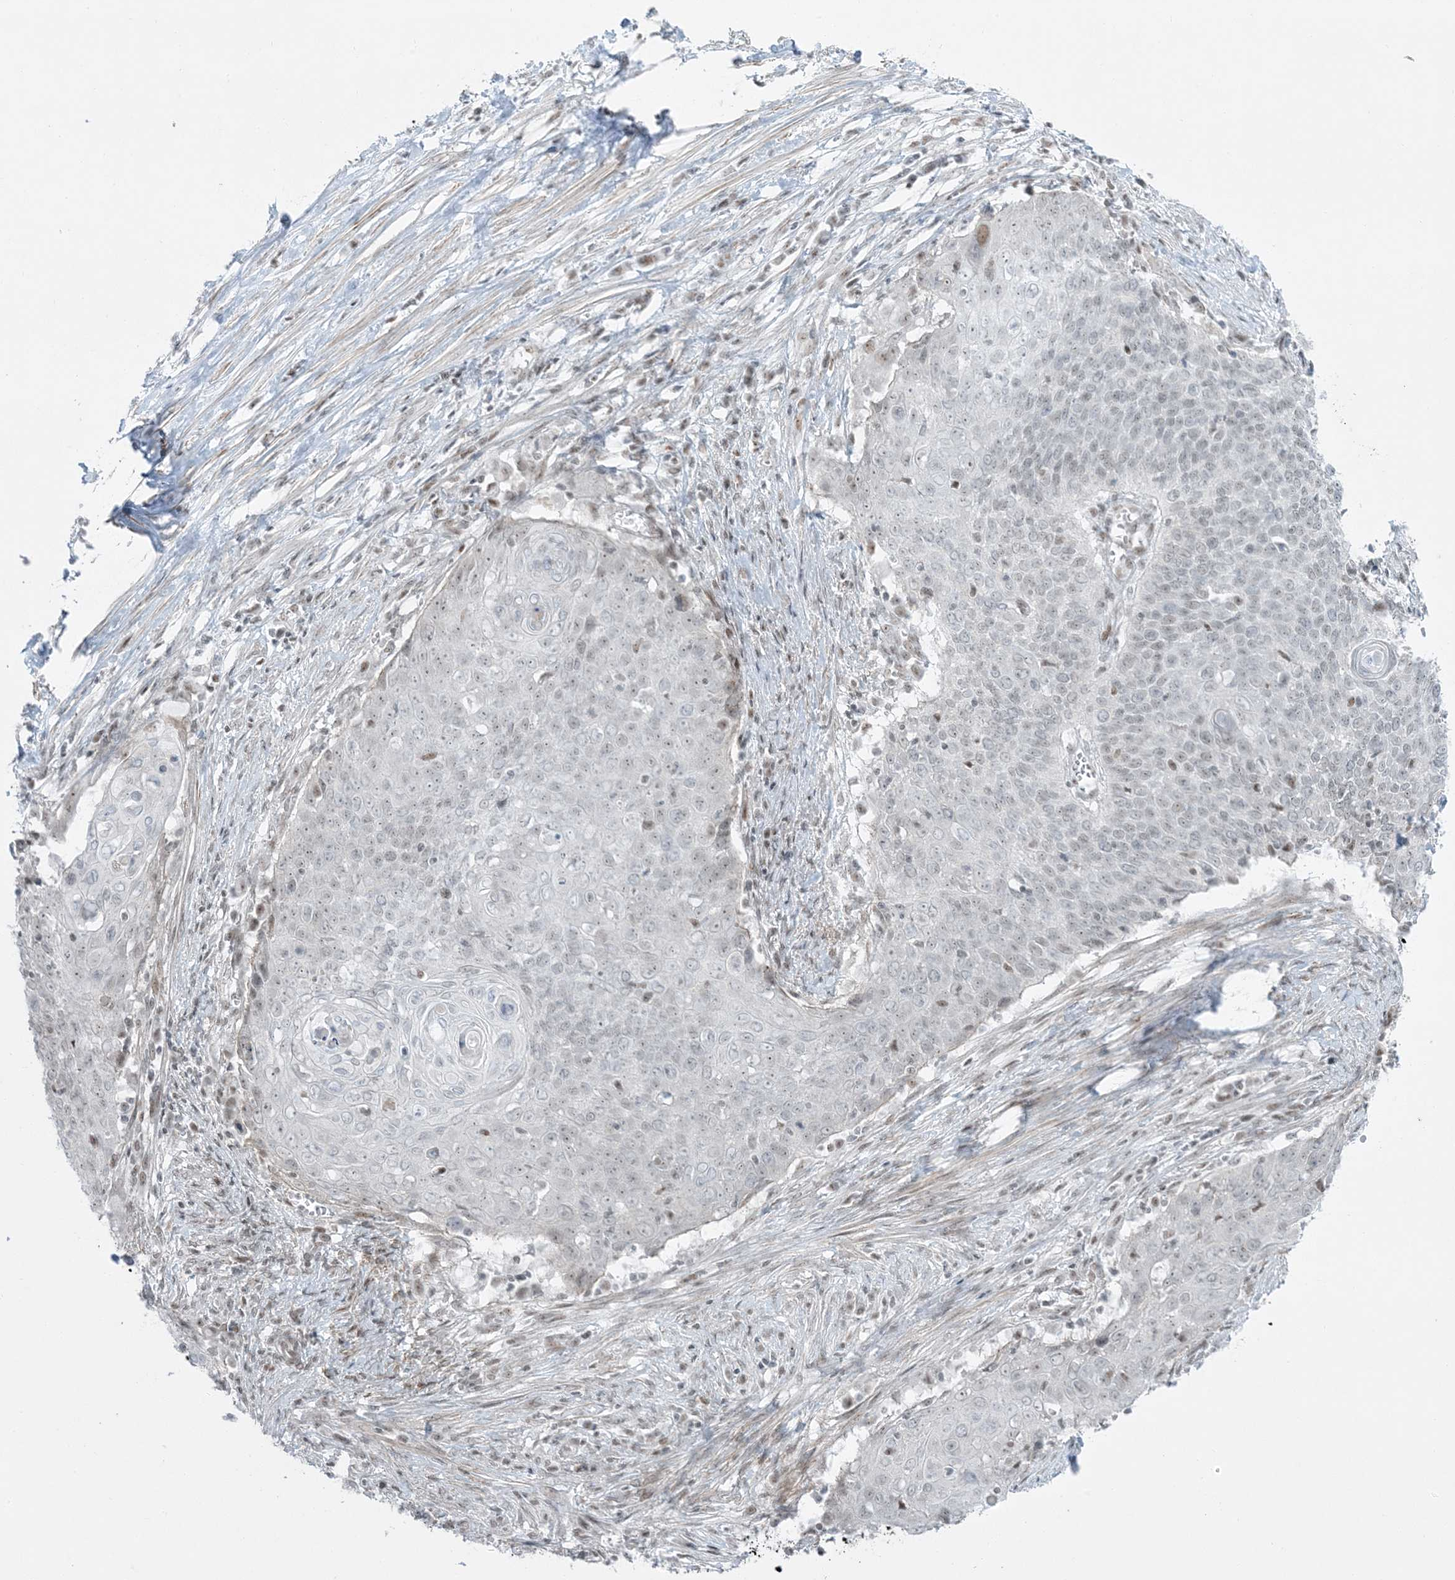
{"staining": {"intensity": "negative", "quantity": "none", "location": "none"}, "tissue": "cervical cancer", "cell_type": "Tumor cells", "image_type": "cancer", "snomed": [{"axis": "morphology", "description": "Squamous cell carcinoma, NOS"}, {"axis": "topography", "description": "Cervix"}], "caption": "High magnification brightfield microscopy of cervical cancer stained with DAB (3,3'-diaminobenzidine) (brown) and counterstained with hematoxylin (blue): tumor cells show no significant expression.", "gene": "ZNF787", "patient": {"sex": "female", "age": 39}}